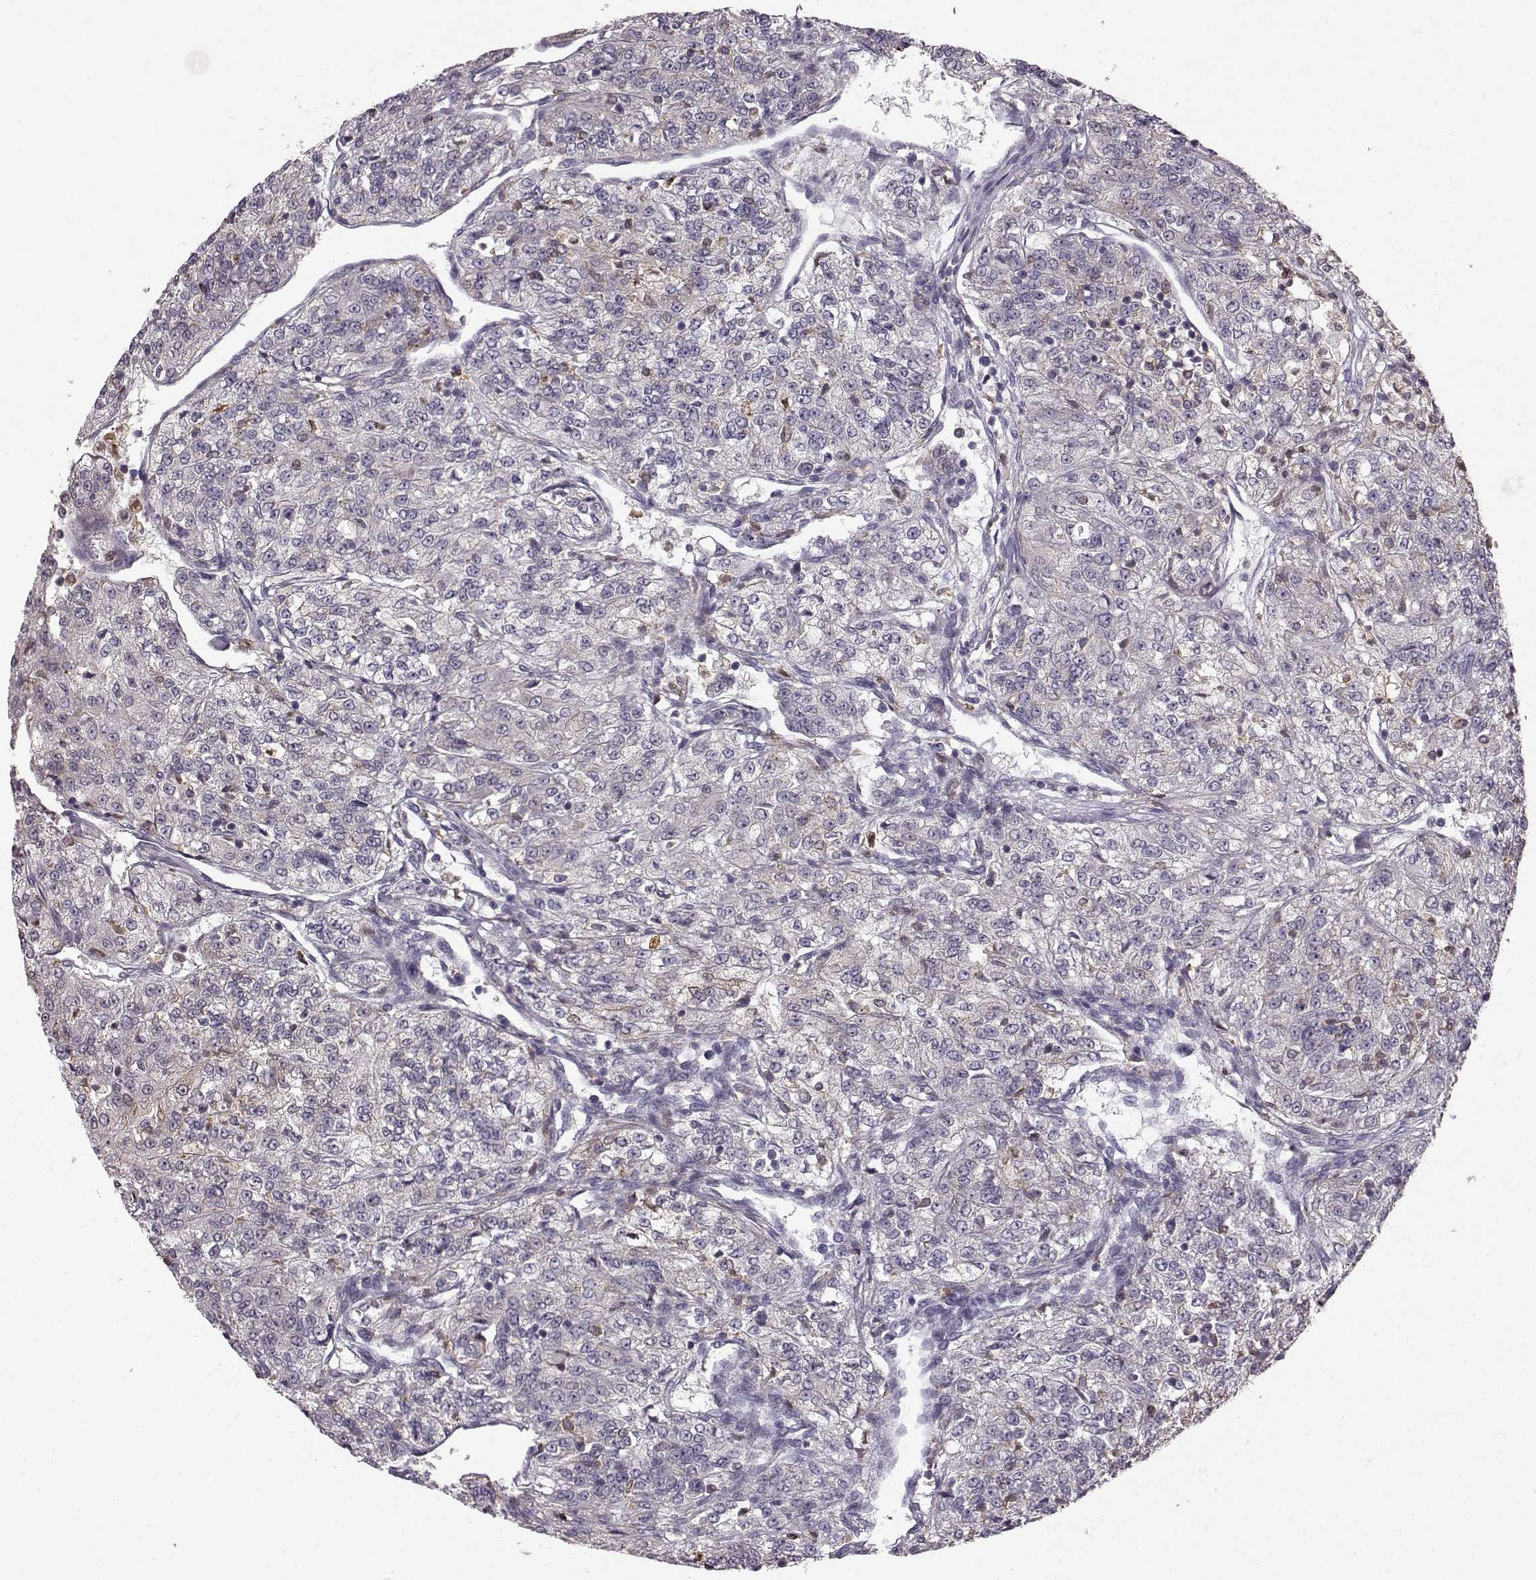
{"staining": {"intensity": "negative", "quantity": "none", "location": "none"}, "tissue": "renal cancer", "cell_type": "Tumor cells", "image_type": "cancer", "snomed": [{"axis": "morphology", "description": "Adenocarcinoma, NOS"}, {"axis": "topography", "description": "Kidney"}], "caption": "Immunohistochemical staining of renal cancer (adenocarcinoma) displays no significant expression in tumor cells. Brightfield microscopy of immunohistochemistry stained with DAB (3,3'-diaminobenzidine) (brown) and hematoxylin (blue), captured at high magnification.", "gene": "SPAG17", "patient": {"sex": "female", "age": 63}}